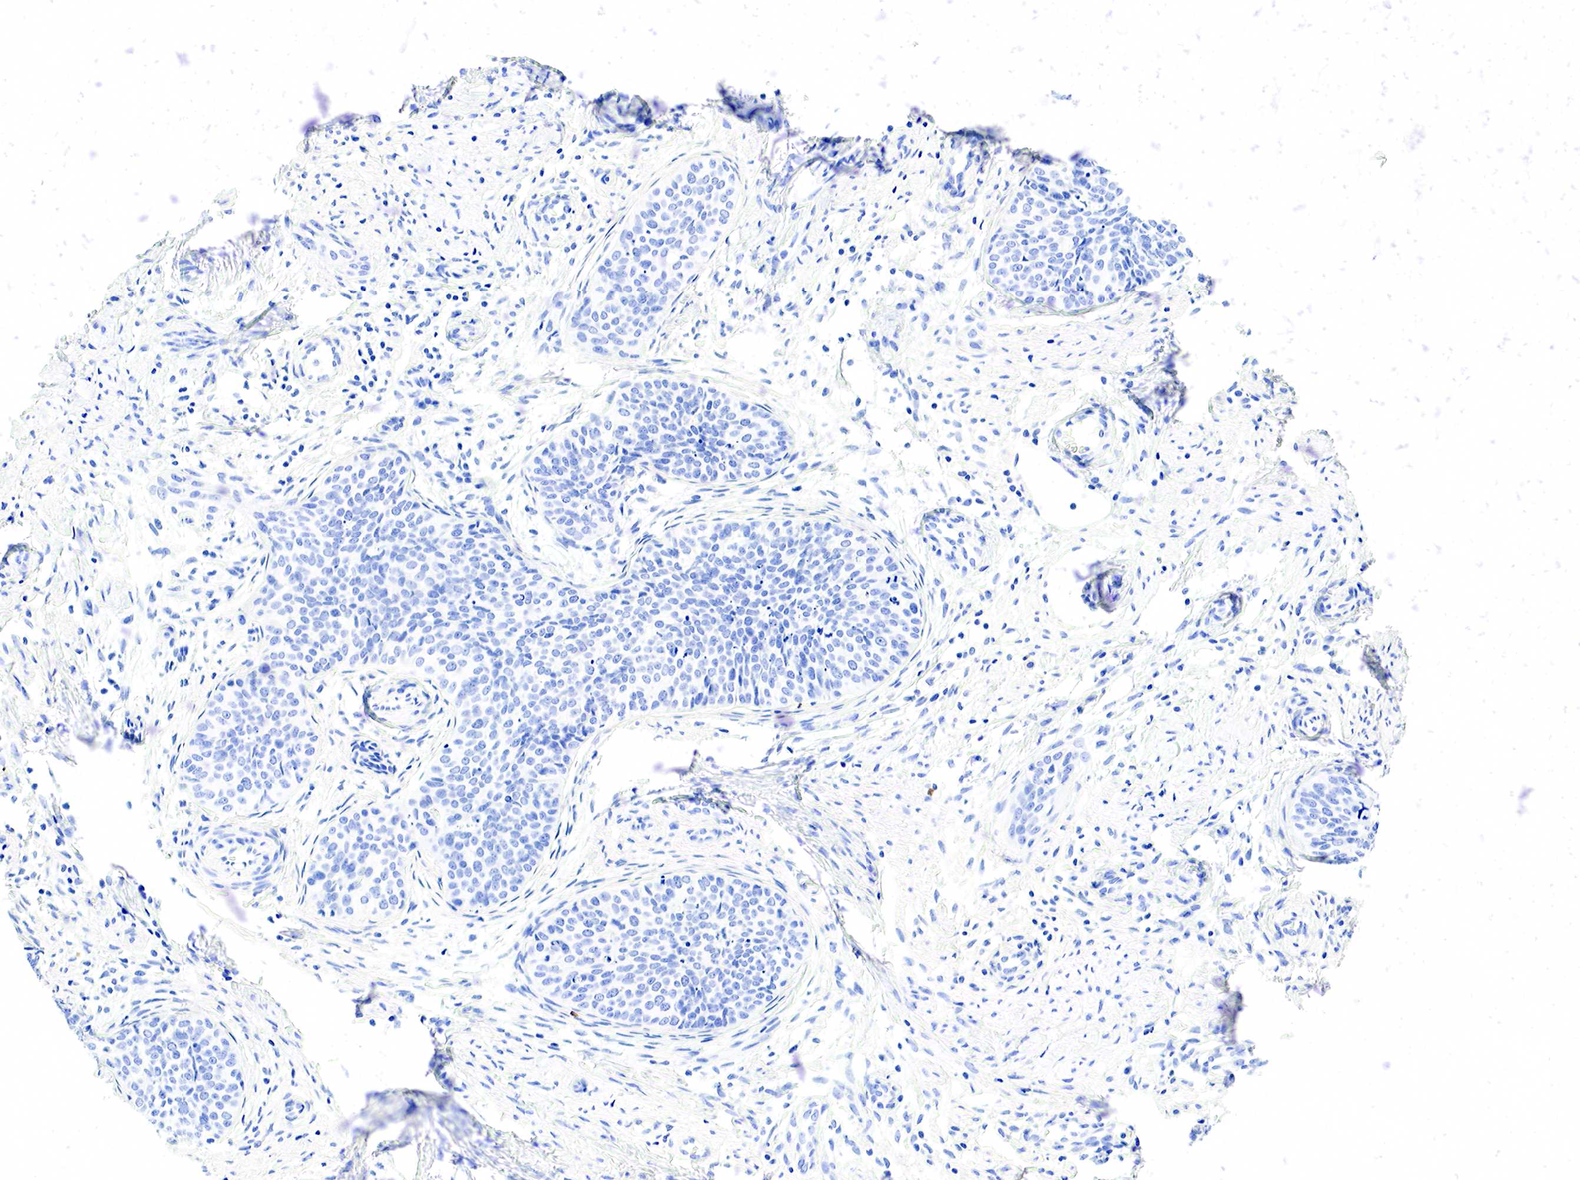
{"staining": {"intensity": "negative", "quantity": "none", "location": "none"}, "tissue": "cervical cancer", "cell_type": "Tumor cells", "image_type": "cancer", "snomed": [{"axis": "morphology", "description": "Squamous cell carcinoma, NOS"}, {"axis": "topography", "description": "Cervix"}], "caption": "Immunohistochemistry of cervical cancer reveals no staining in tumor cells.", "gene": "FUT4", "patient": {"sex": "female", "age": 34}}